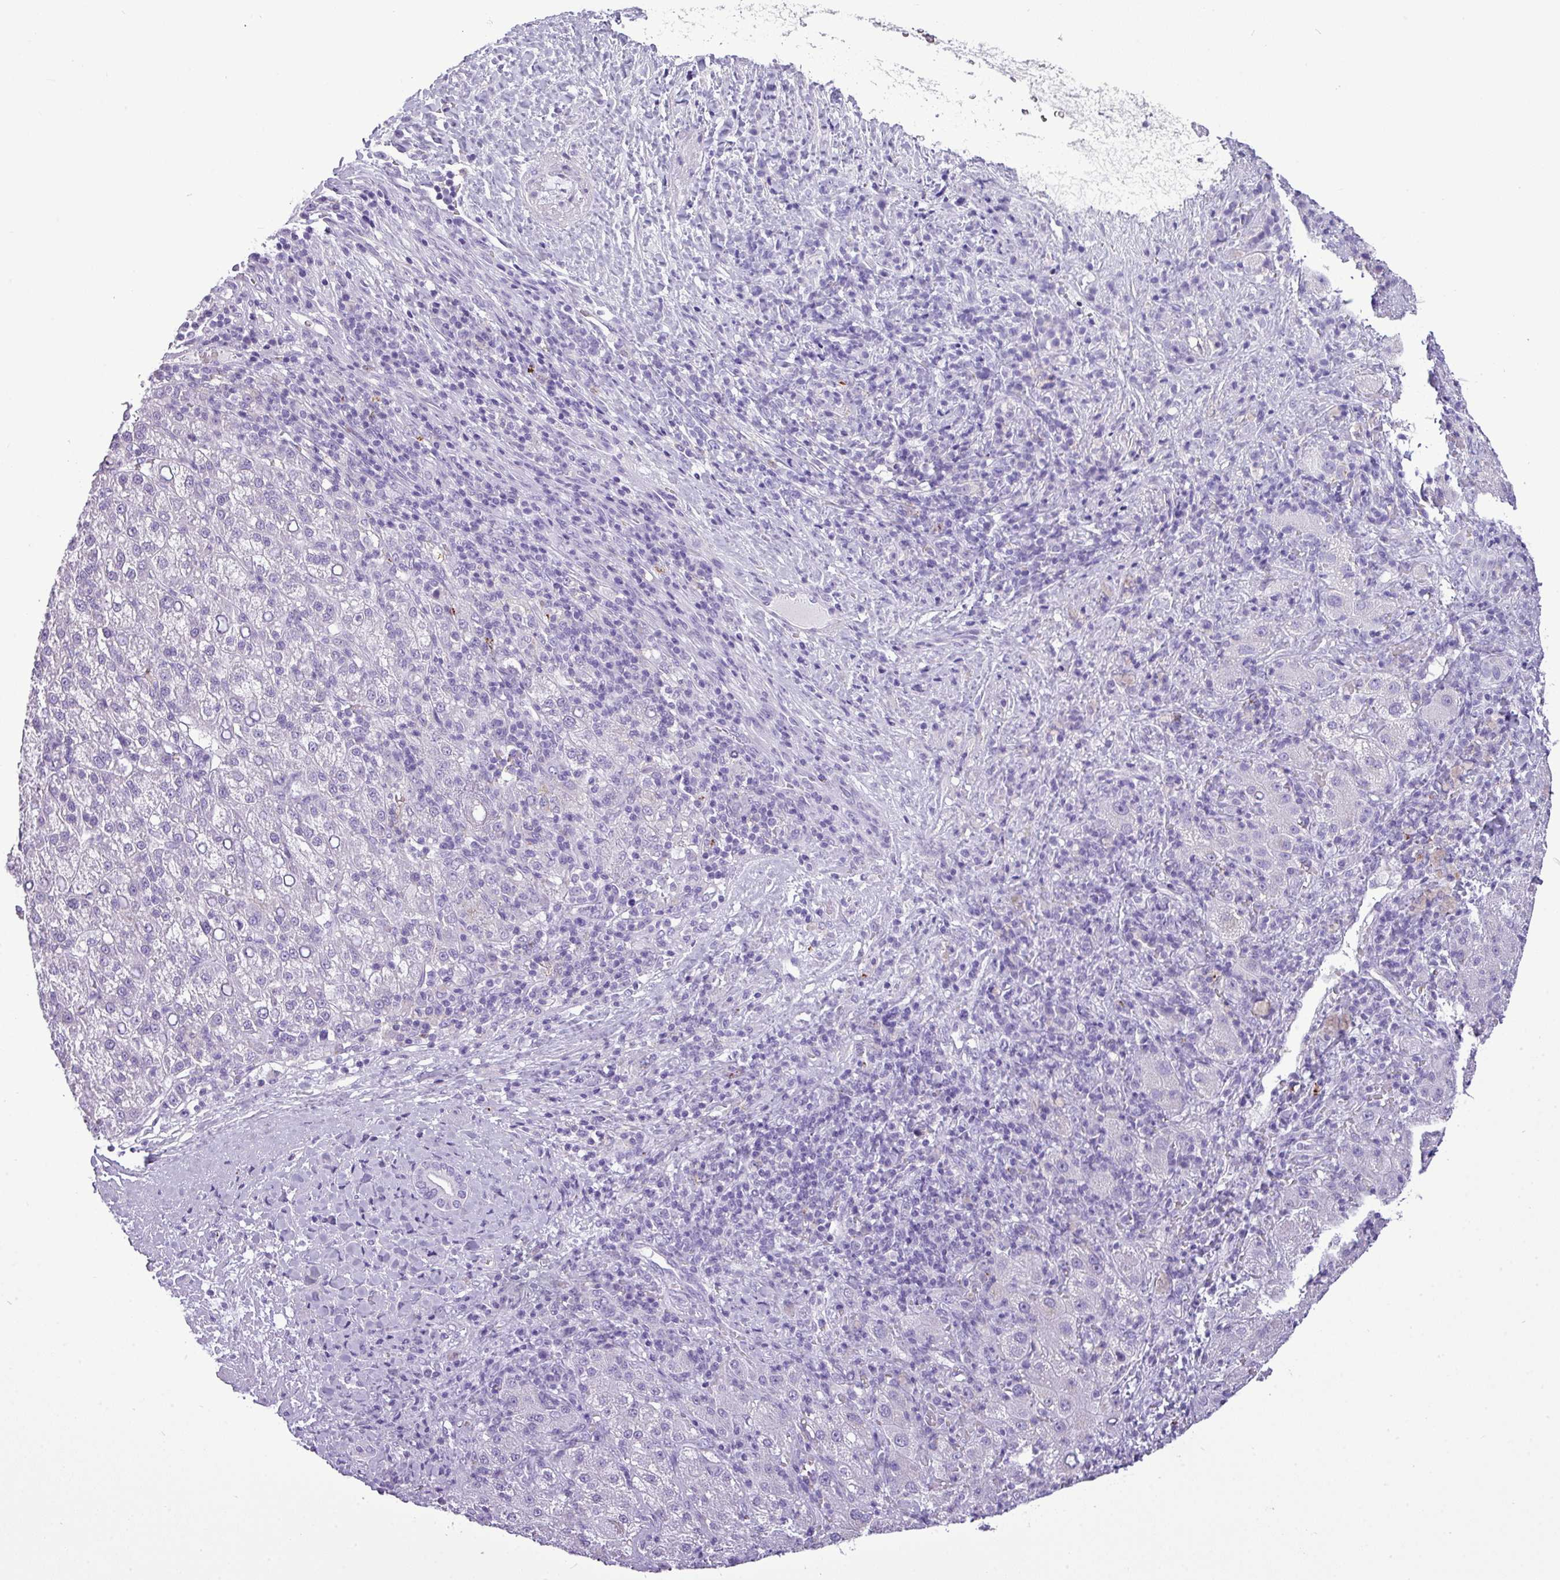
{"staining": {"intensity": "negative", "quantity": "none", "location": "none"}, "tissue": "liver cancer", "cell_type": "Tumor cells", "image_type": "cancer", "snomed": [{"axis": "morphology", "description": "Carcinoma, Hepatocellular, NOS"}, {"axis": "topography", "description": "Liver"}], "caption": "Immunohistochemical staining of liver hepatocellular carcinoma exhibits no significant expression in tumor cells.", "gene": "RBMXL2", "patient": {"sex": "female", "age": 58}}